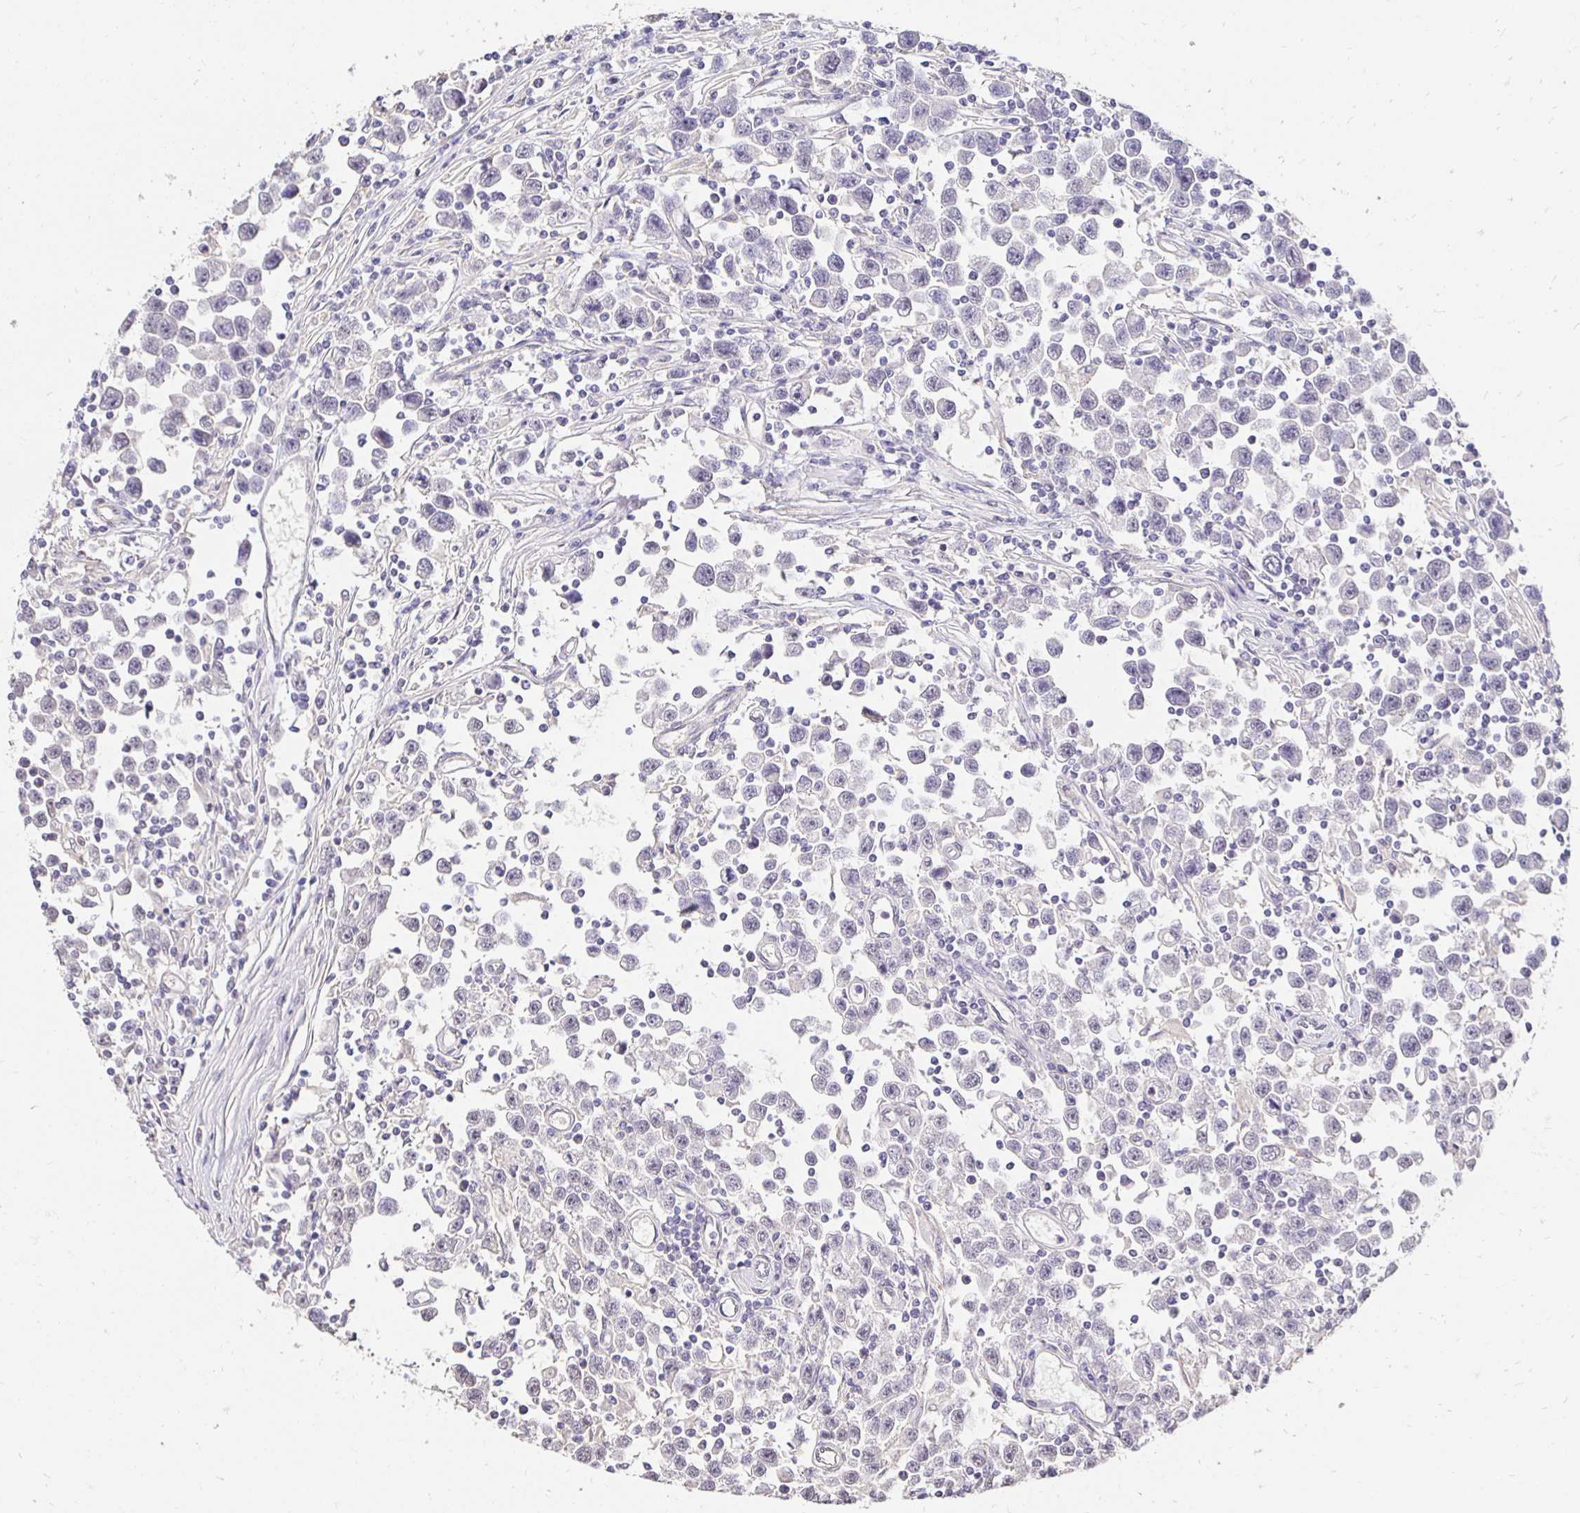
{"staining": {"intensity": "negative", "quantity": "none", "location": "none"}, "tissue": "testis cancer", "cell_type": "Tumor cells", "image_type": "cancer", "snomed": [{"axis": "morphology", "description": "Seminoma, NOS"}, {"axis": "topography", "description": "Testis"}], "caption": "A high-resolution histopathology image shows immunohistochemistry (IHC) staining of testis cancer, which demonstrates no significant positivity in tumor cells. (DAB immunohistochemistry (IHC) visualized using brightfield microscopy, high magnification).", "gene": "PNPLA3", "patient": {"sex": "male", "age": 31}}